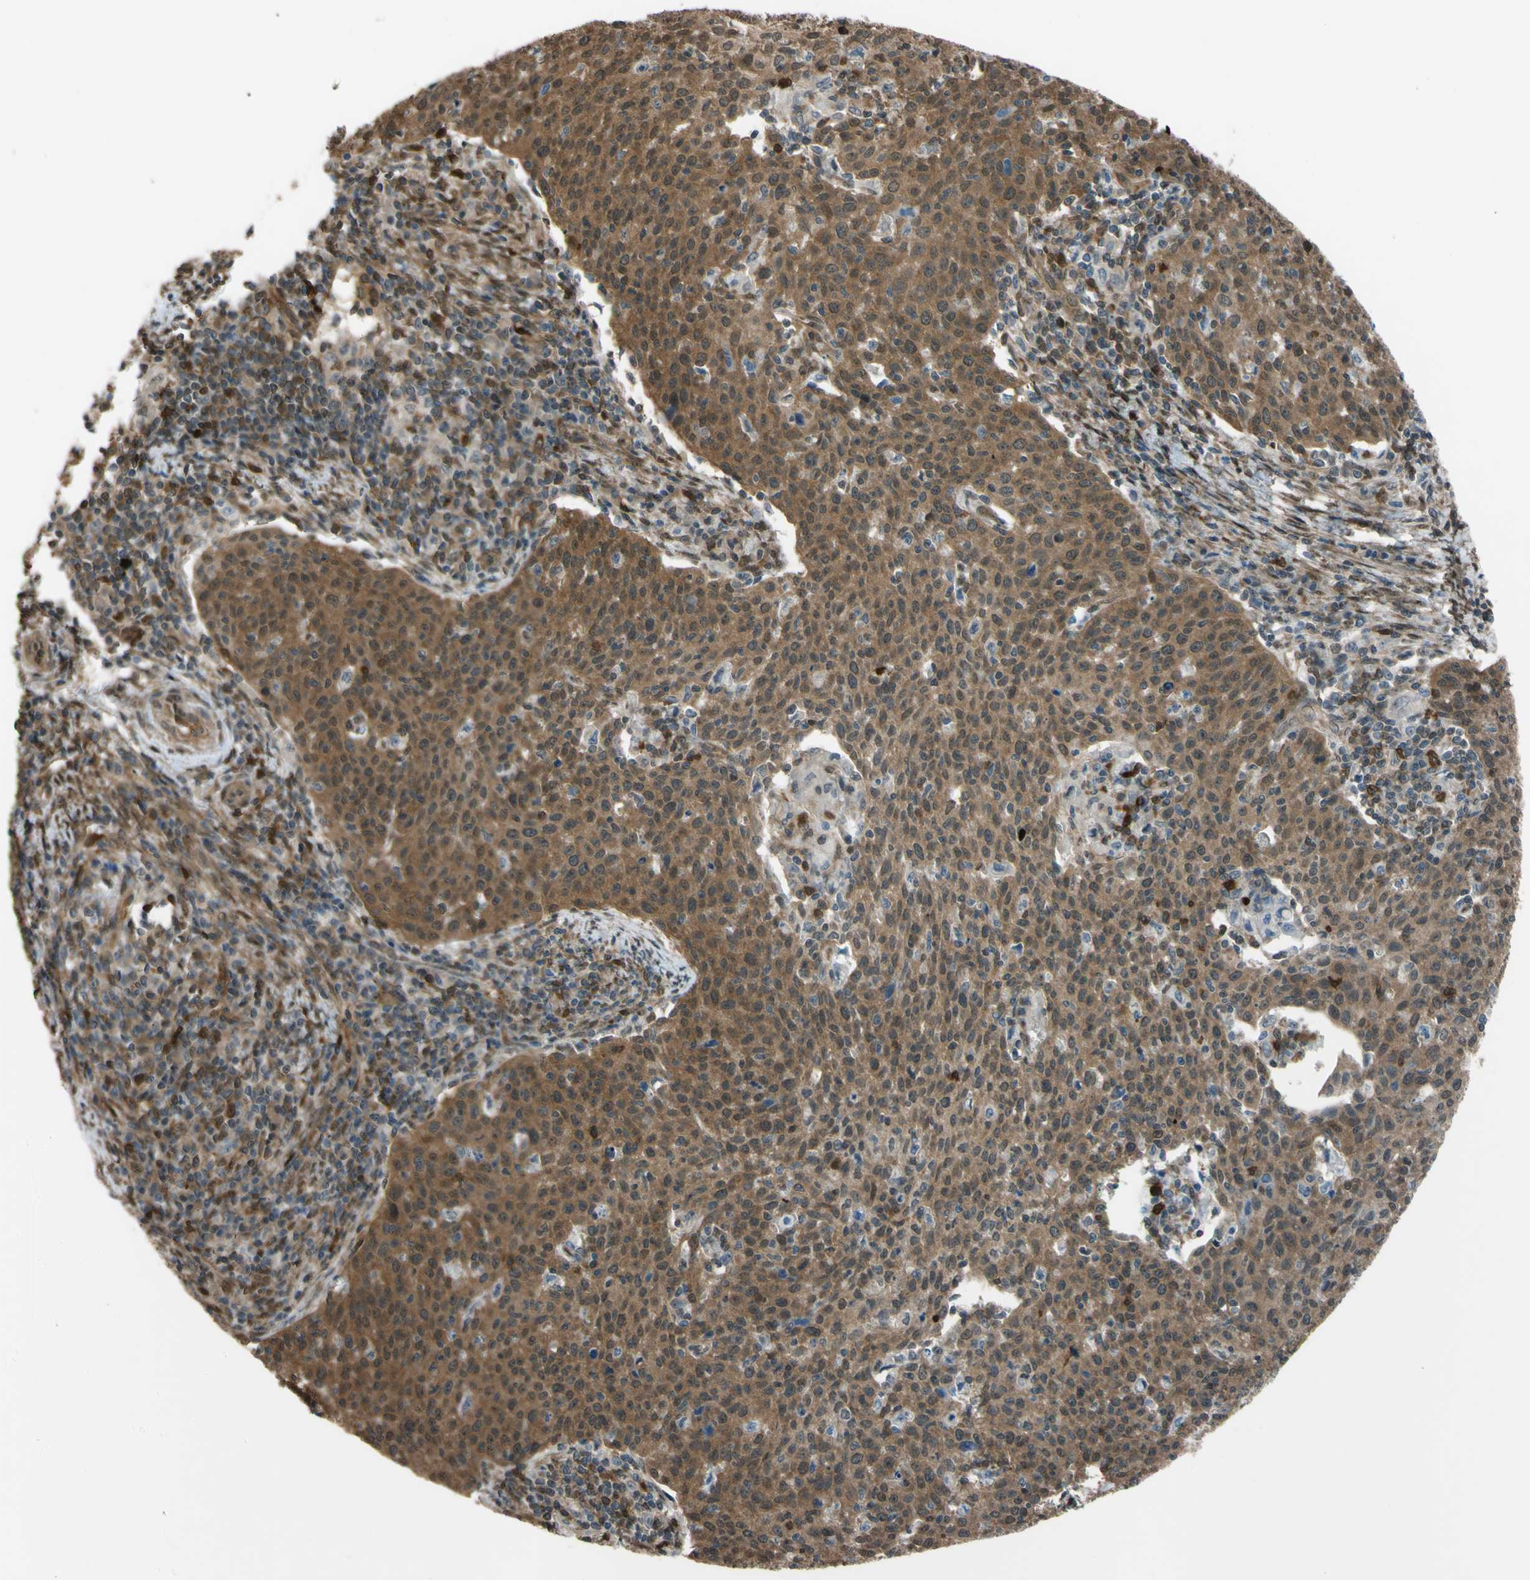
{"staining": {"intensity": "moderate", "quantity": ">75%", "location": "cytoplasmic/membranous"}, "tissue": "cervical cancer", "cell_type": "Tumor cells", "image_type": "cancer", "snomed": [{"axis": "morphology", "description": "Squamous cell carcinoma, NOS"}, {"axis": "topography", "description": "Cervix"}], "caption": "Cervical cancer stained with a protein marker shows moderate staining in tumor cells.", "gene": "YWHAQ", "patient": {"sex": "female", "age": 38}}